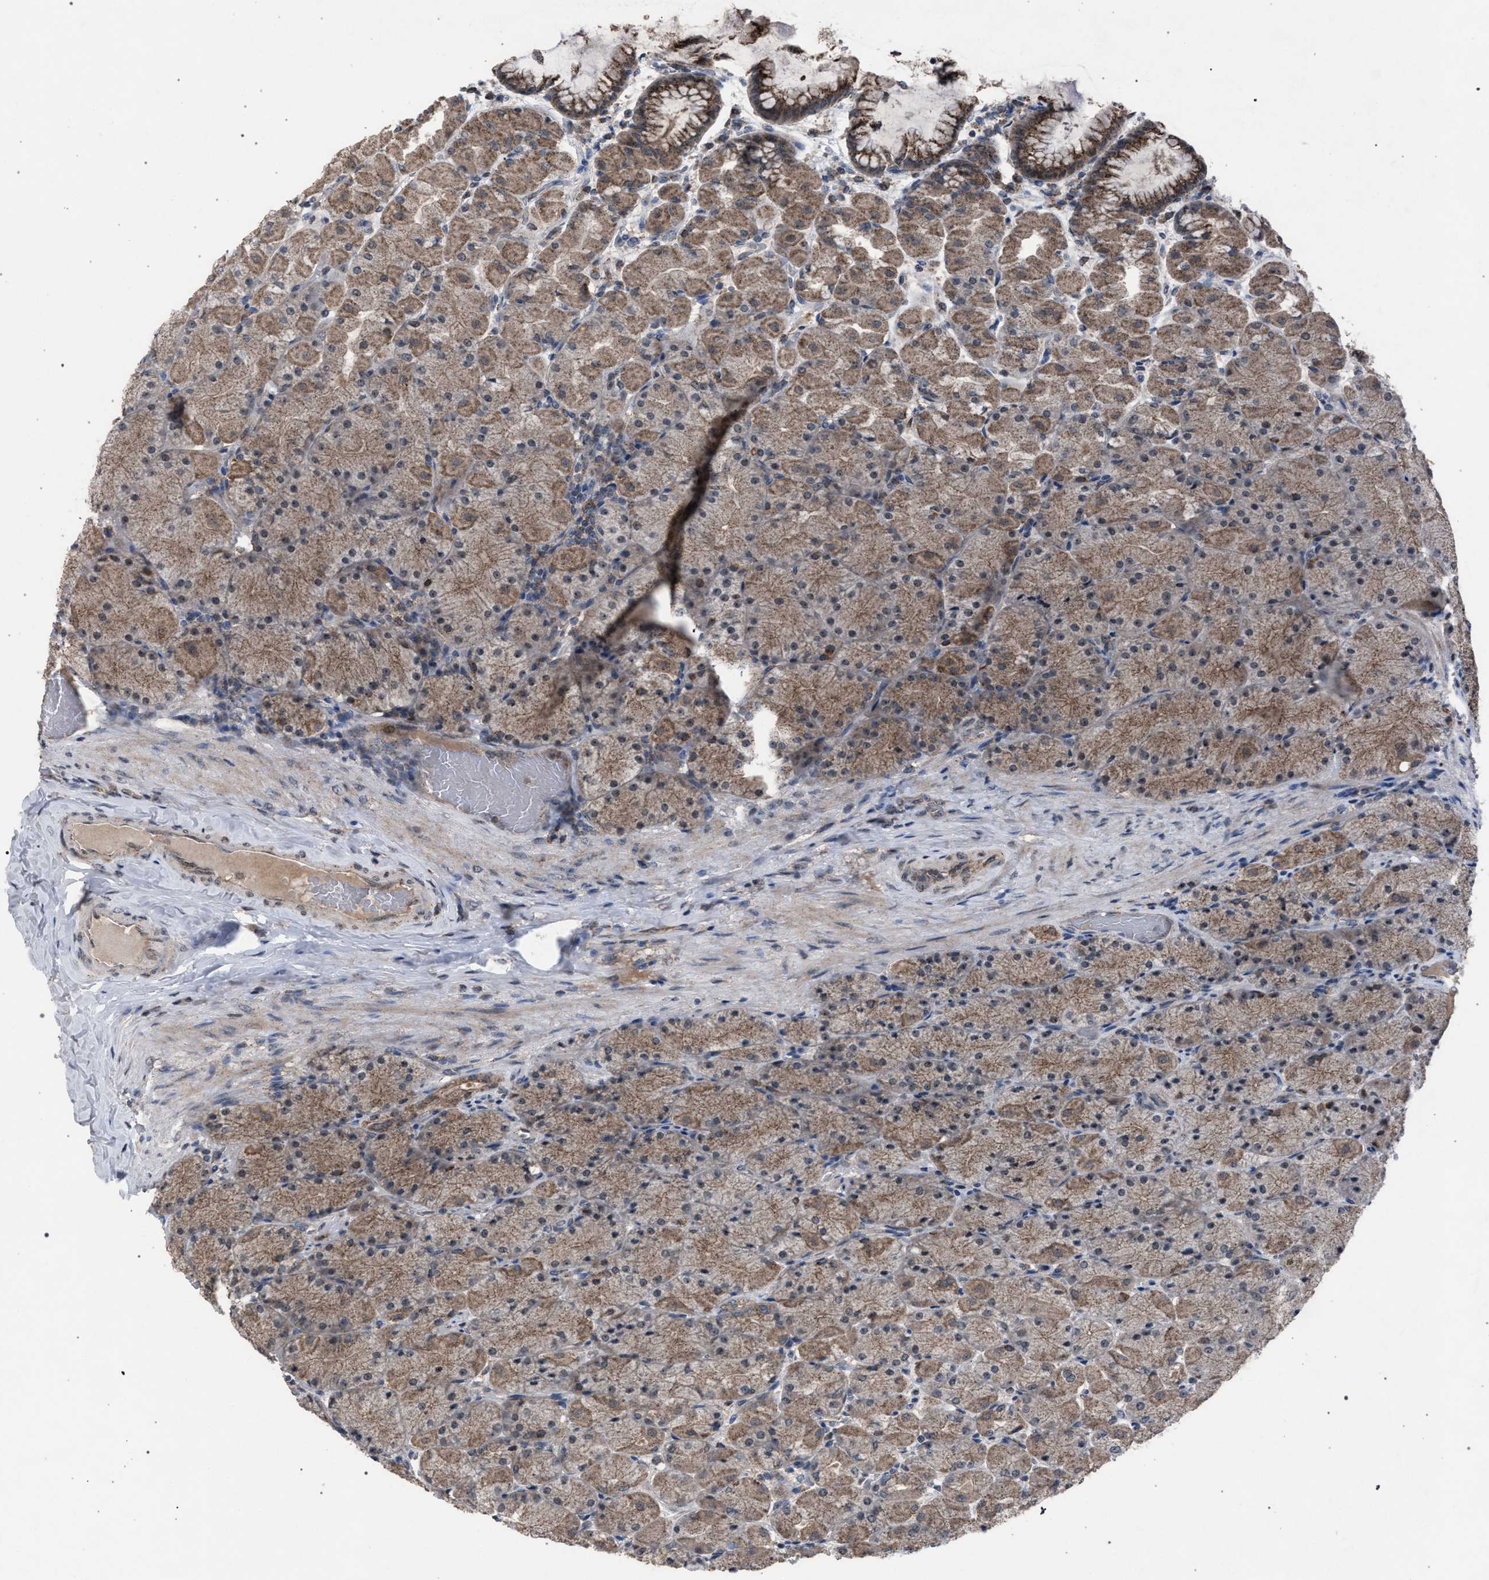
{"staining": {"intensity": "strong", "quantity": "25%-75%", "location": "cytoplasmic/membranous"}, "tissue": "stomach", "cell_type": "Glandular cells", "image_type": "normal", "snomed": [{"axis": "morphology", "description": "Normal tissue, NOS"}, {"axis": "topography", "description": "Stomach, upper"}], "caption": "Immunohistochemistry (IHC) photomicrograph of unremarkable human stomach stained for a protein (brown), which exhibits high levels of strong cytoplasmic/membranous staining in approximately 25%-75% of glandular cells.", "gene": "HSD17B4", "patient": {"sex": "female", "age": 56}}